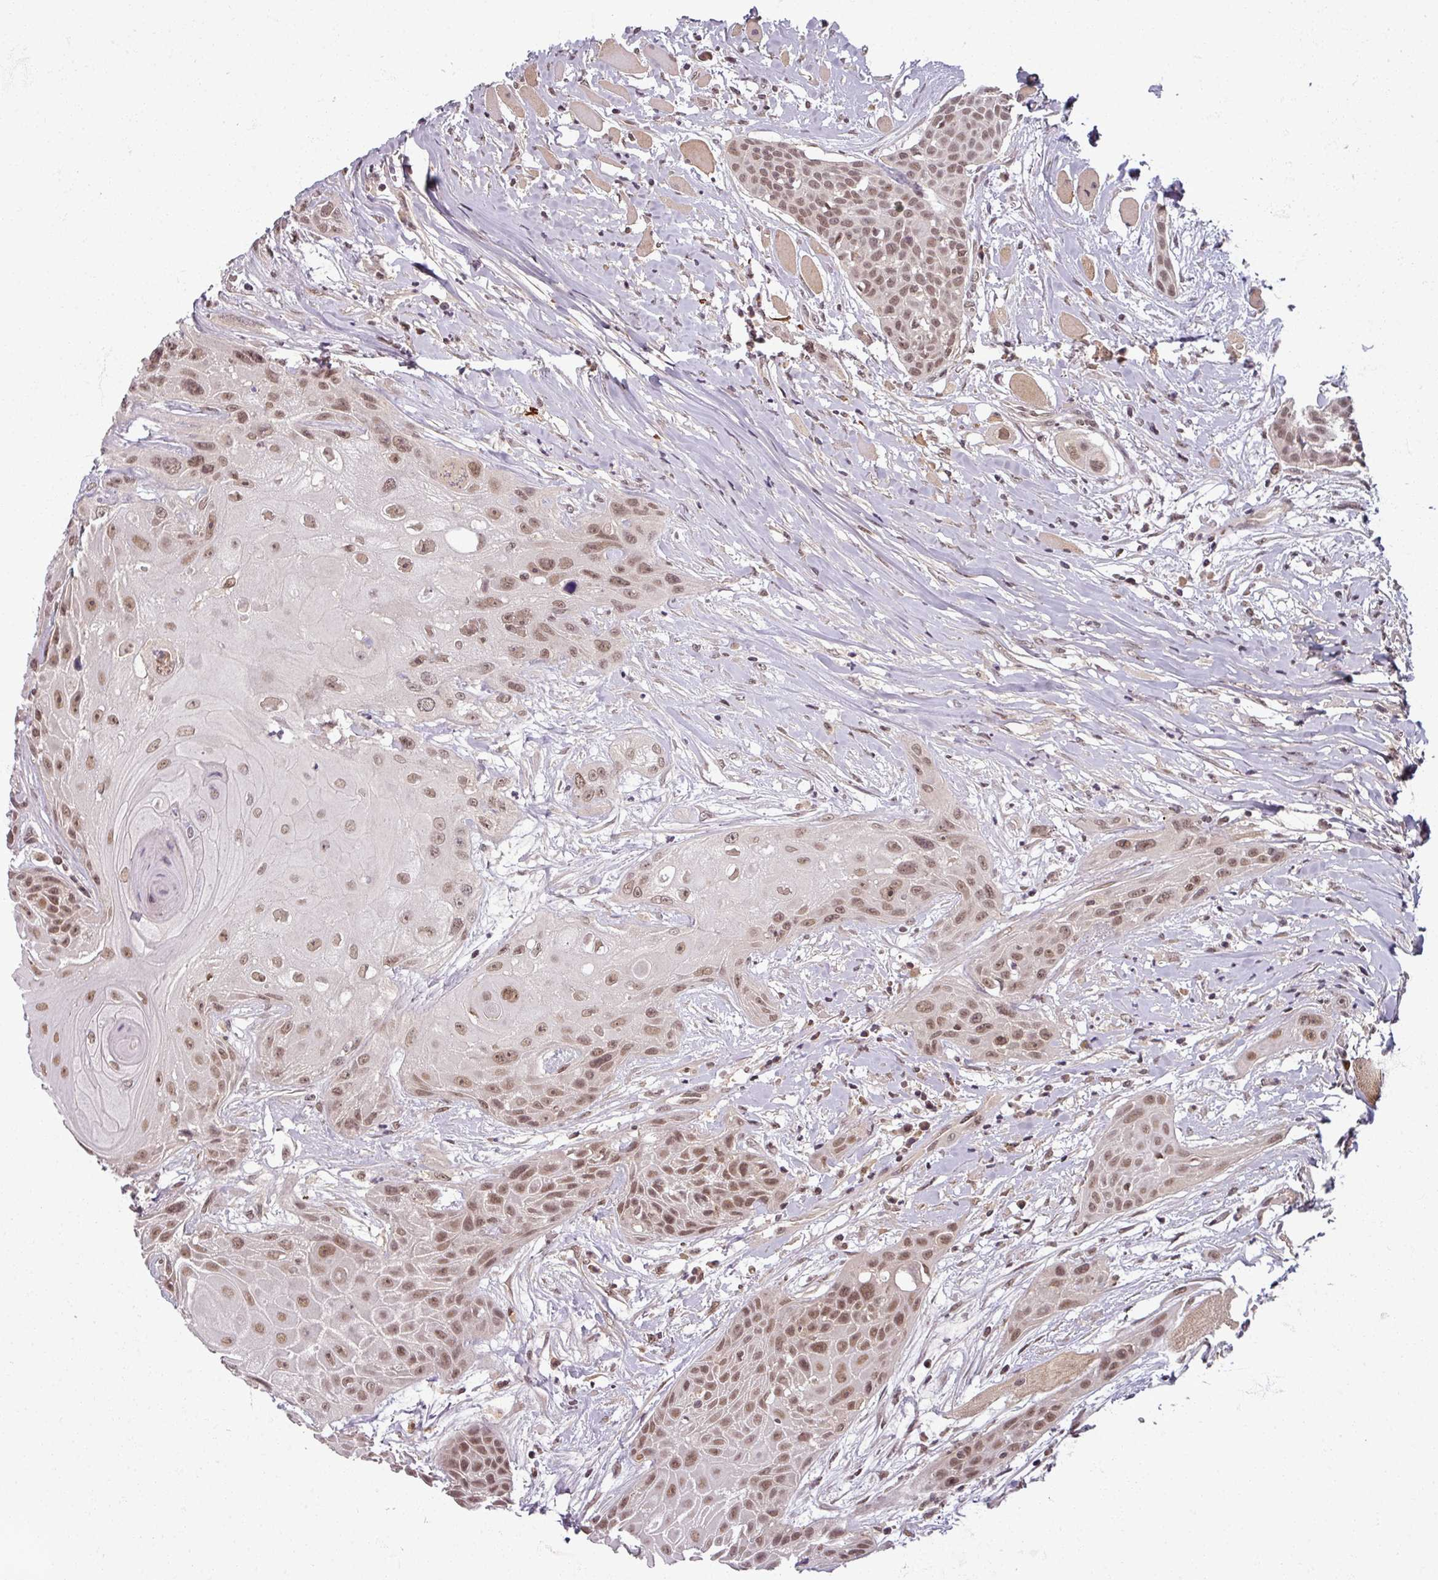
{"staining": {"intensity": "moderate", "quantity": ">75%", "location": "nuclear"}, "tissue": "head and neck cancer", "cell_type": "Tumor cells", "image_type": "cancer", "snomed": [{"axis": "morphology", "description": "Squamous cell carcinoma, NOS"}, {"axis": "topography", "description": "Head-Neck"}], "caption": "Immunohistochemical staining of human head and neck squamous cell carcinoma reveals medium levels of moderate nuclear protein expression in approximately >75% of tumor cells.", "gene": "POLR2G", "patient": {"sex": "female", "age": 73}}